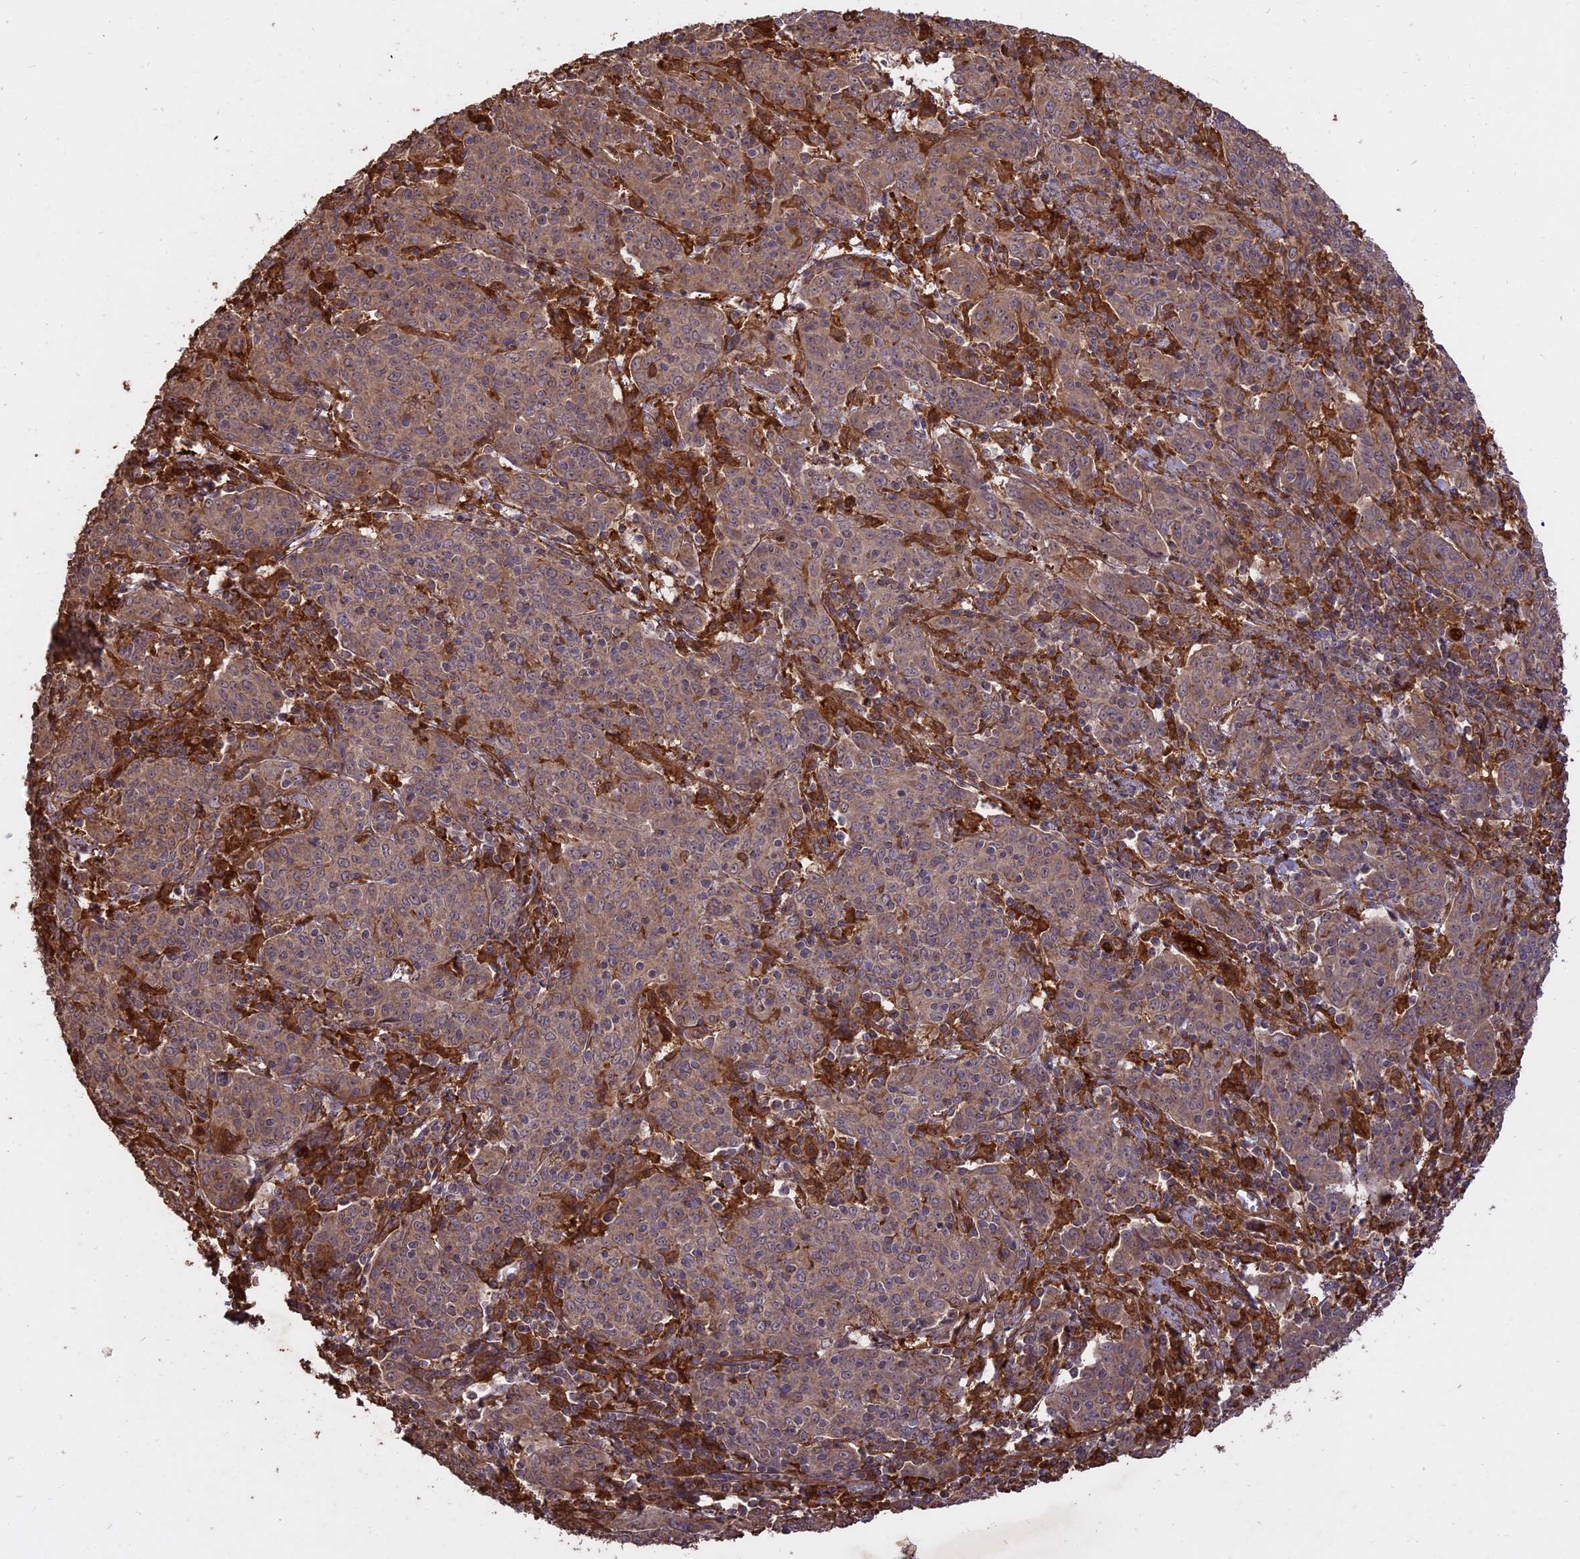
{"staining": {"intensity": "weak", "quantity": ">75%", "location": "cytoplasmic/membranous"}, "tissue": "cervical cancer", "cell_type": "Tumor cells", "image_type": "cancer", "snomed": [{"axis": "morphology", "description": "Squamous cell carcinoma, NOS"}, {"axis": "topography", "description": "Cervix"}], "caption": "Weak cytoplasmic/membranous expression is appreciated in approximately >75% of tumor cells in cervical cancer (squamous cell carcinoma).", "gene": "SAC3D1", "patient": {"sex": "female", "age": 67}}